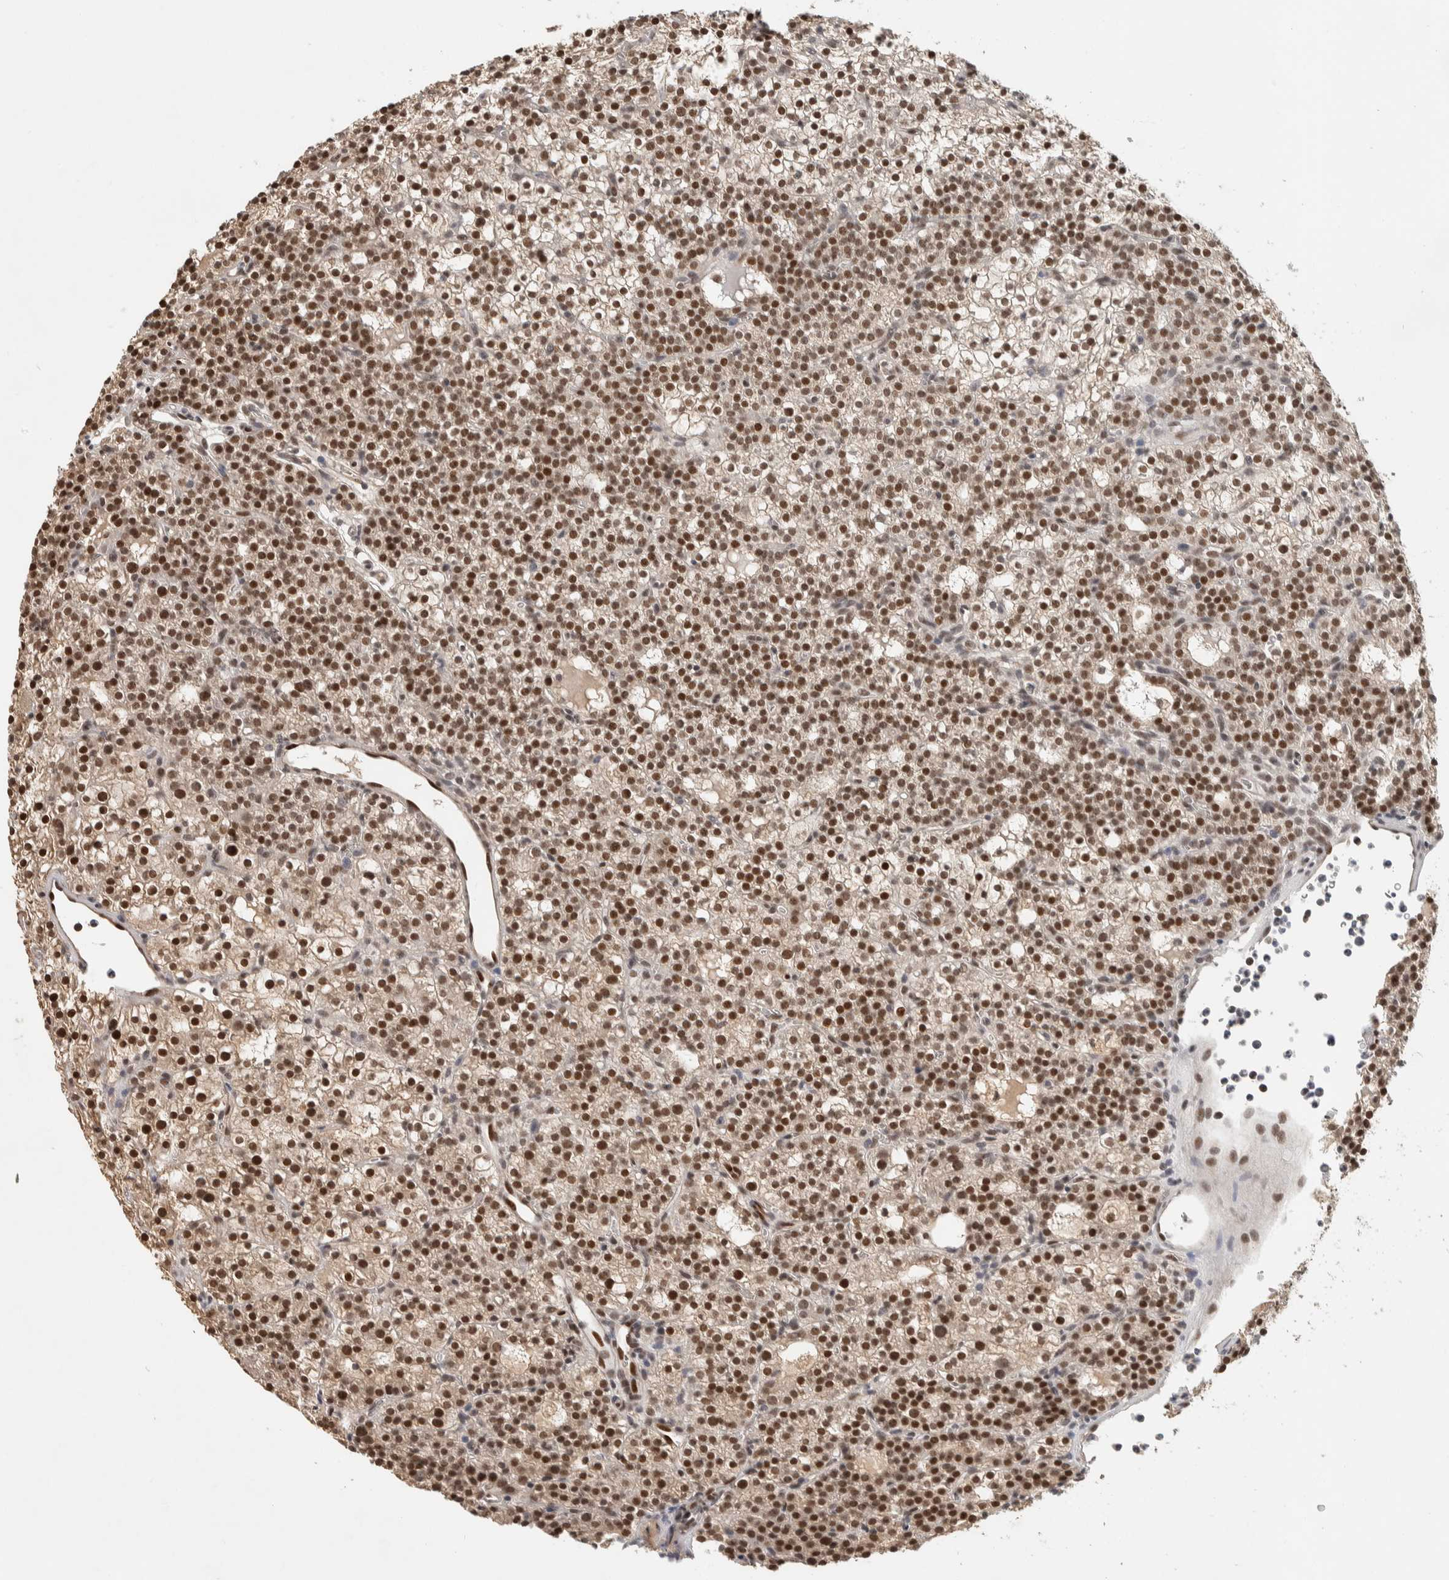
{"staining": {"intensity": "strong", "quantity": ">75%", "location": "nuclear"}, "tissue": "parathyroid gland", "cell_type": "Glandular cells", "image_type": "normal", "snomed": [{"axis": "morphology", "description": "Normal tissue, NOS"}, {"axis": "morphology", "description": "Adenoma, NOS"}, {"axis": "topography", "description": "Parathyroid gland"}], "caption": "Human parathyroid gland stained with a brown dye exhibits strong nuclear positive expression in about >75% of glandular cells.", "gene": "PUS7", "patient": {"sex": "female", "age": 74}}